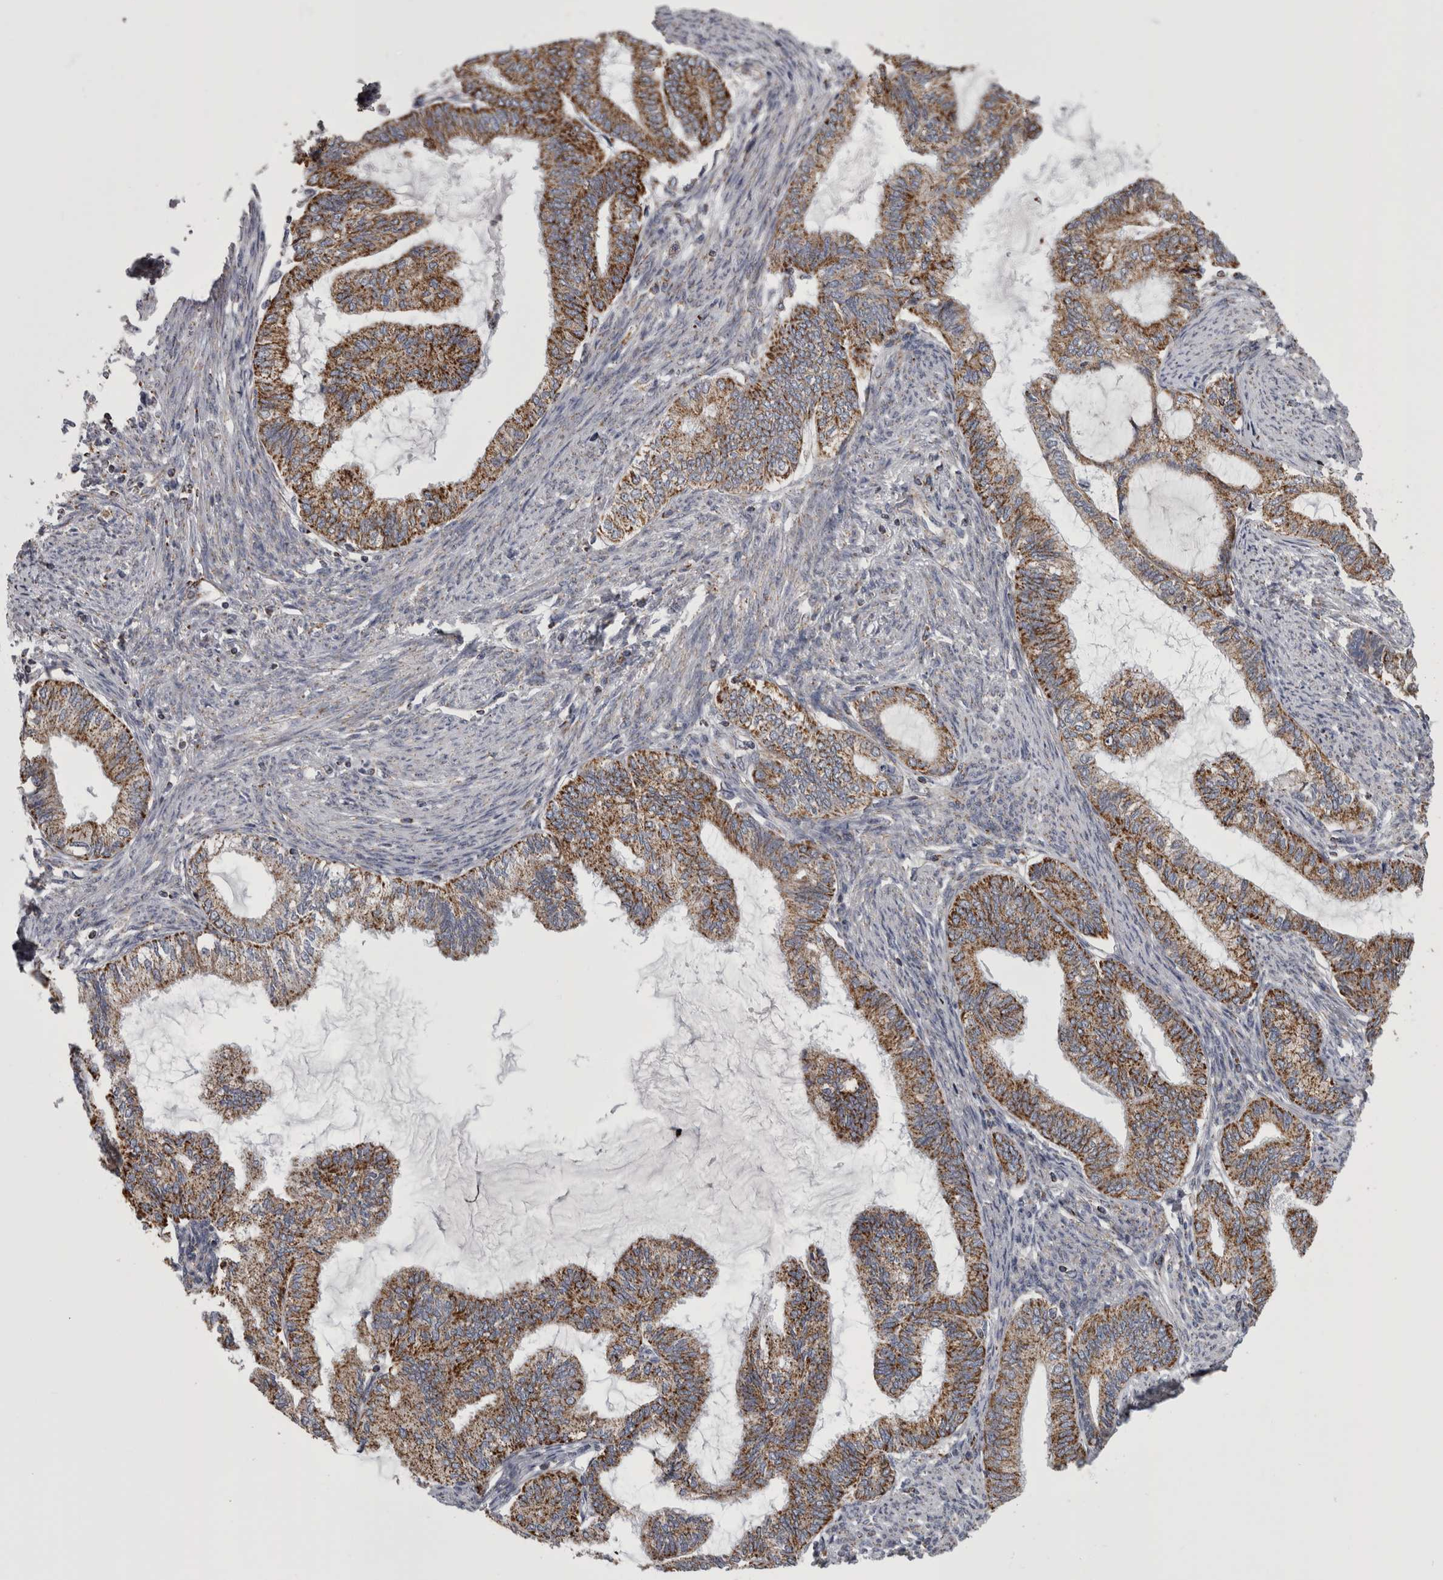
{"staining": {"intensity": "moderate", "quantity": ">75%", "location": "cytoplasmic/membranous"}, "tissue": "endometrial cancer", "cell_type": "Tumor cells", "image_type": "cancer", "snomed": [{"axis": "morphology", "description": "Adenocarcinoma, NOS"}, {"axis": "topography", "description": "Endometrium"}], "caption": "Immunohistochemistry (IHC) of endometrial cancer exhibits medium levels of moderate cytoplasmic/membranous positivity in approximately >75% of tumor cells.", "gene": "MDH2", "patient": {"sex": "female", "age": 86}}